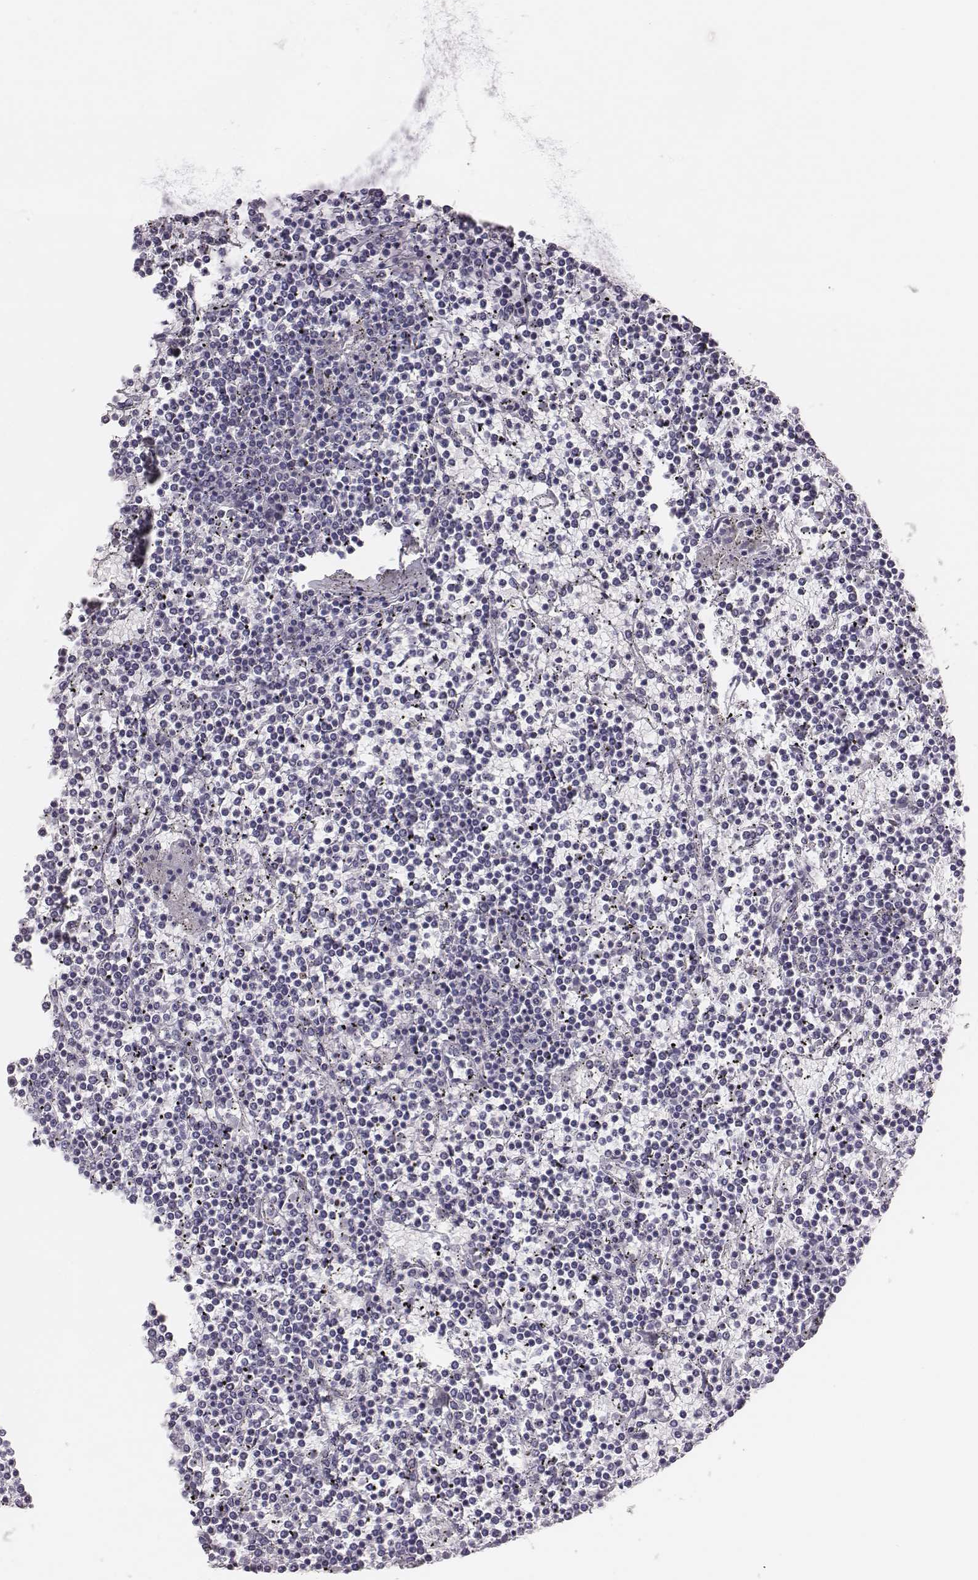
{"staining": {"intensity": "negative", "quantity": "none", "location": "none"}, "tissue": "lymphoma", "cell_type": "Tumor cells", "image_type": "cancer", "snomed": [{"axis": "morphology", "description": "Malignant lymphoma, non-Hodgkin's type, Low grade"}, {"axis": "topography", "description": "Spleen"}], "caption": "An image of lymphoma stained for a protein reveals no brown staining in tumor cells.", "gene": "H1-6", "patient": {"sex": "female", "age": 19}}